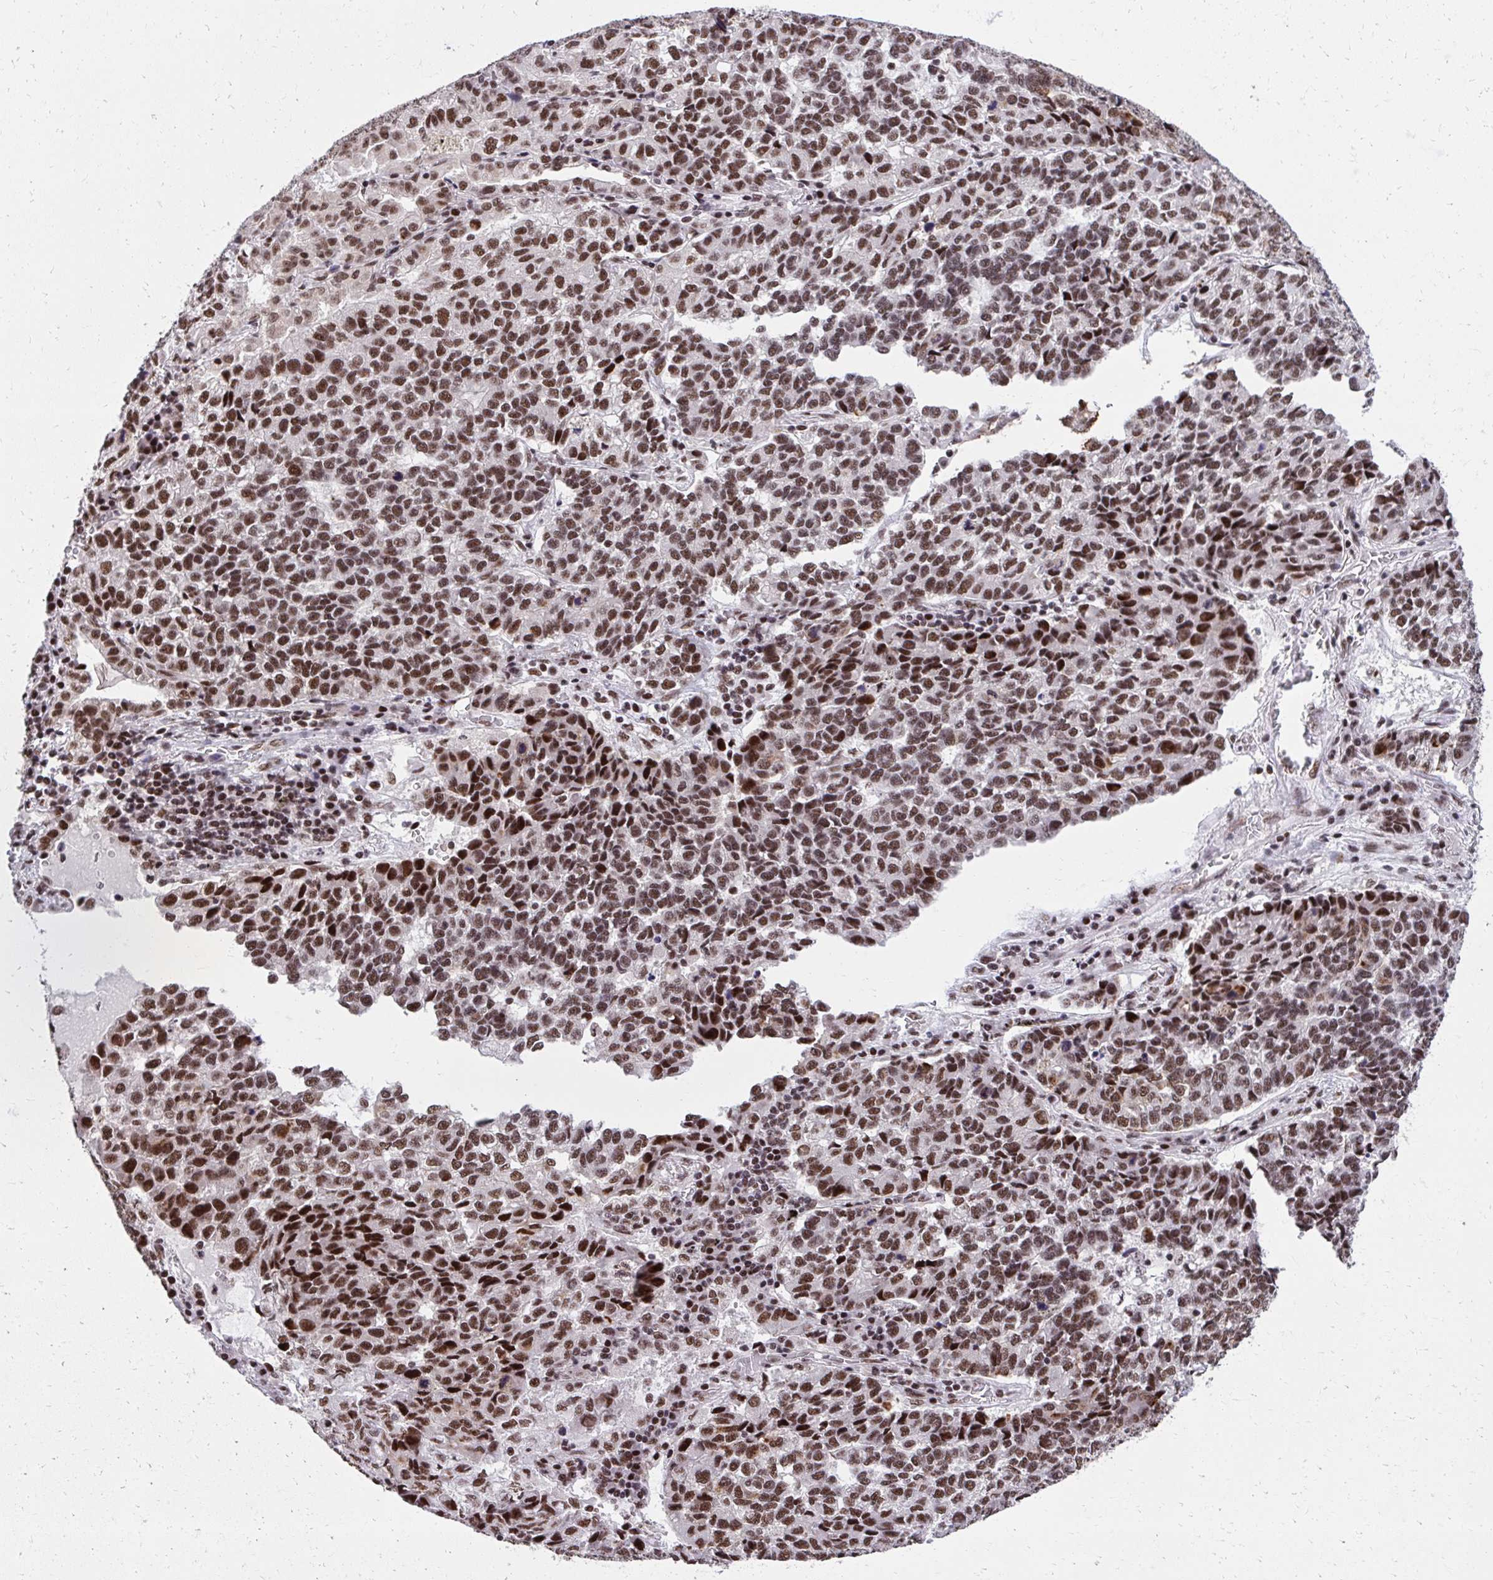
{"staining": {"intensity": "strong", "quantity": ">75%", "location": "nuclear"}, "tissue": "lung cancer", "cell_type": "Tumor cells", "image_type": "cancer", "snomed": [{"axis": "morphology", "description": "Adenocarcinoma, NOS"}, {"axis": "topography", "description": "Lymph node"}, {"axis": "topography", "description": "Lung"}], "caption": "A photomicrograph of human adenocarcinoma (lung) stained for a protein demonstrates strong nuclear brown staining in tumor cells.", "gene": "SYNE4", "patient": {"sex": "male", "age": 66}}